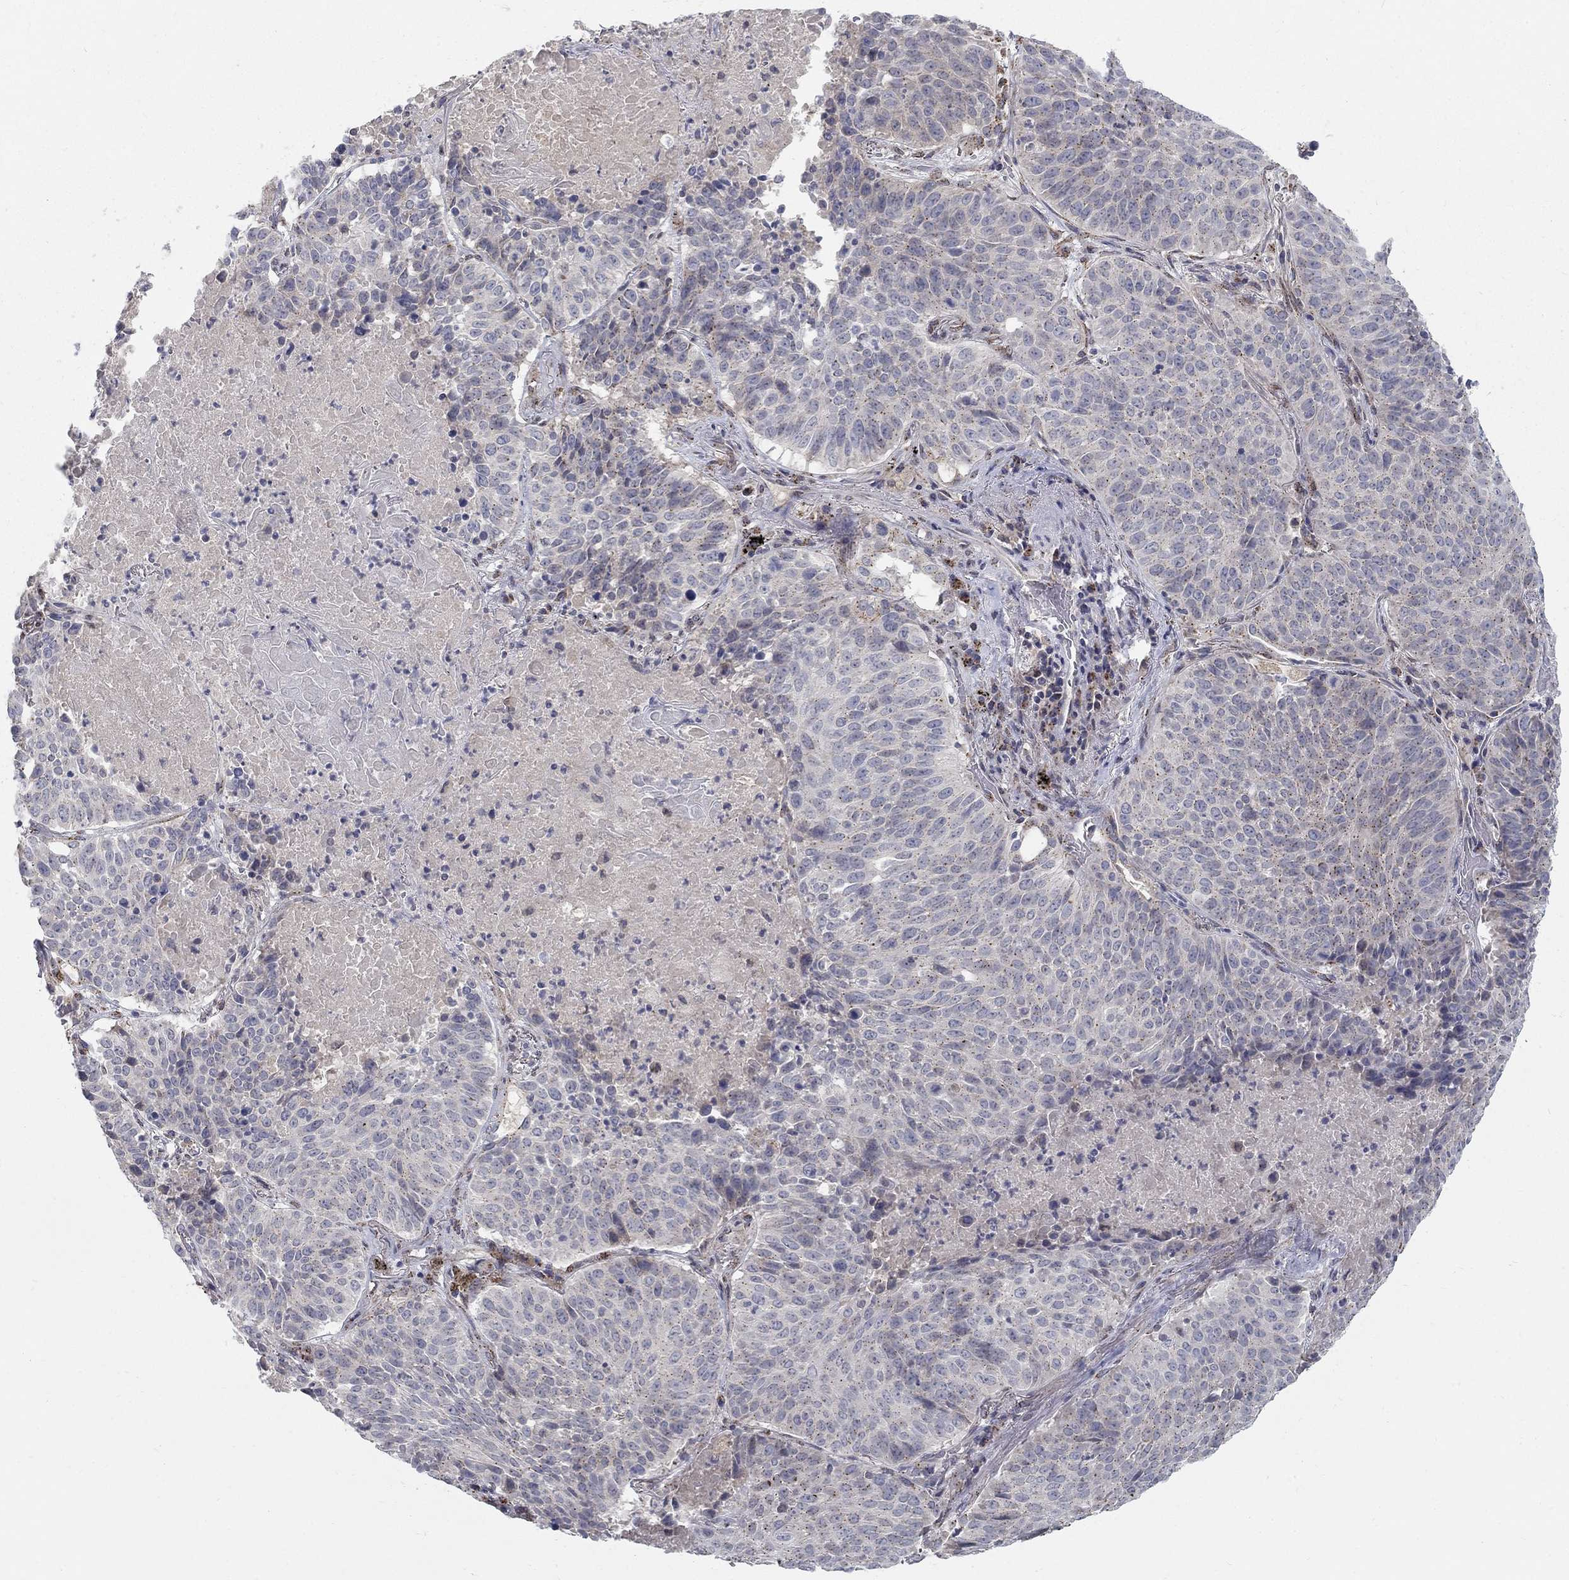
{"staining": {"intensity": "negative", "quantity": "none", "location": "none"}, "tissue": "lung cancer", "cell_type": "Tumor cells", "image_type": "cancer", "snomed": [{"axis": "morphology", "description": "Squamous cell carcinoma, NOS"}, {"axis": "topography", "description": "Lung"}], "caption": "A histopathology image of human lung cancer (squamous cell carcinoma) is negative for staining in tumor cells.", "gene": "PANK3", "patient": {"sex": "male", "age": 64}}